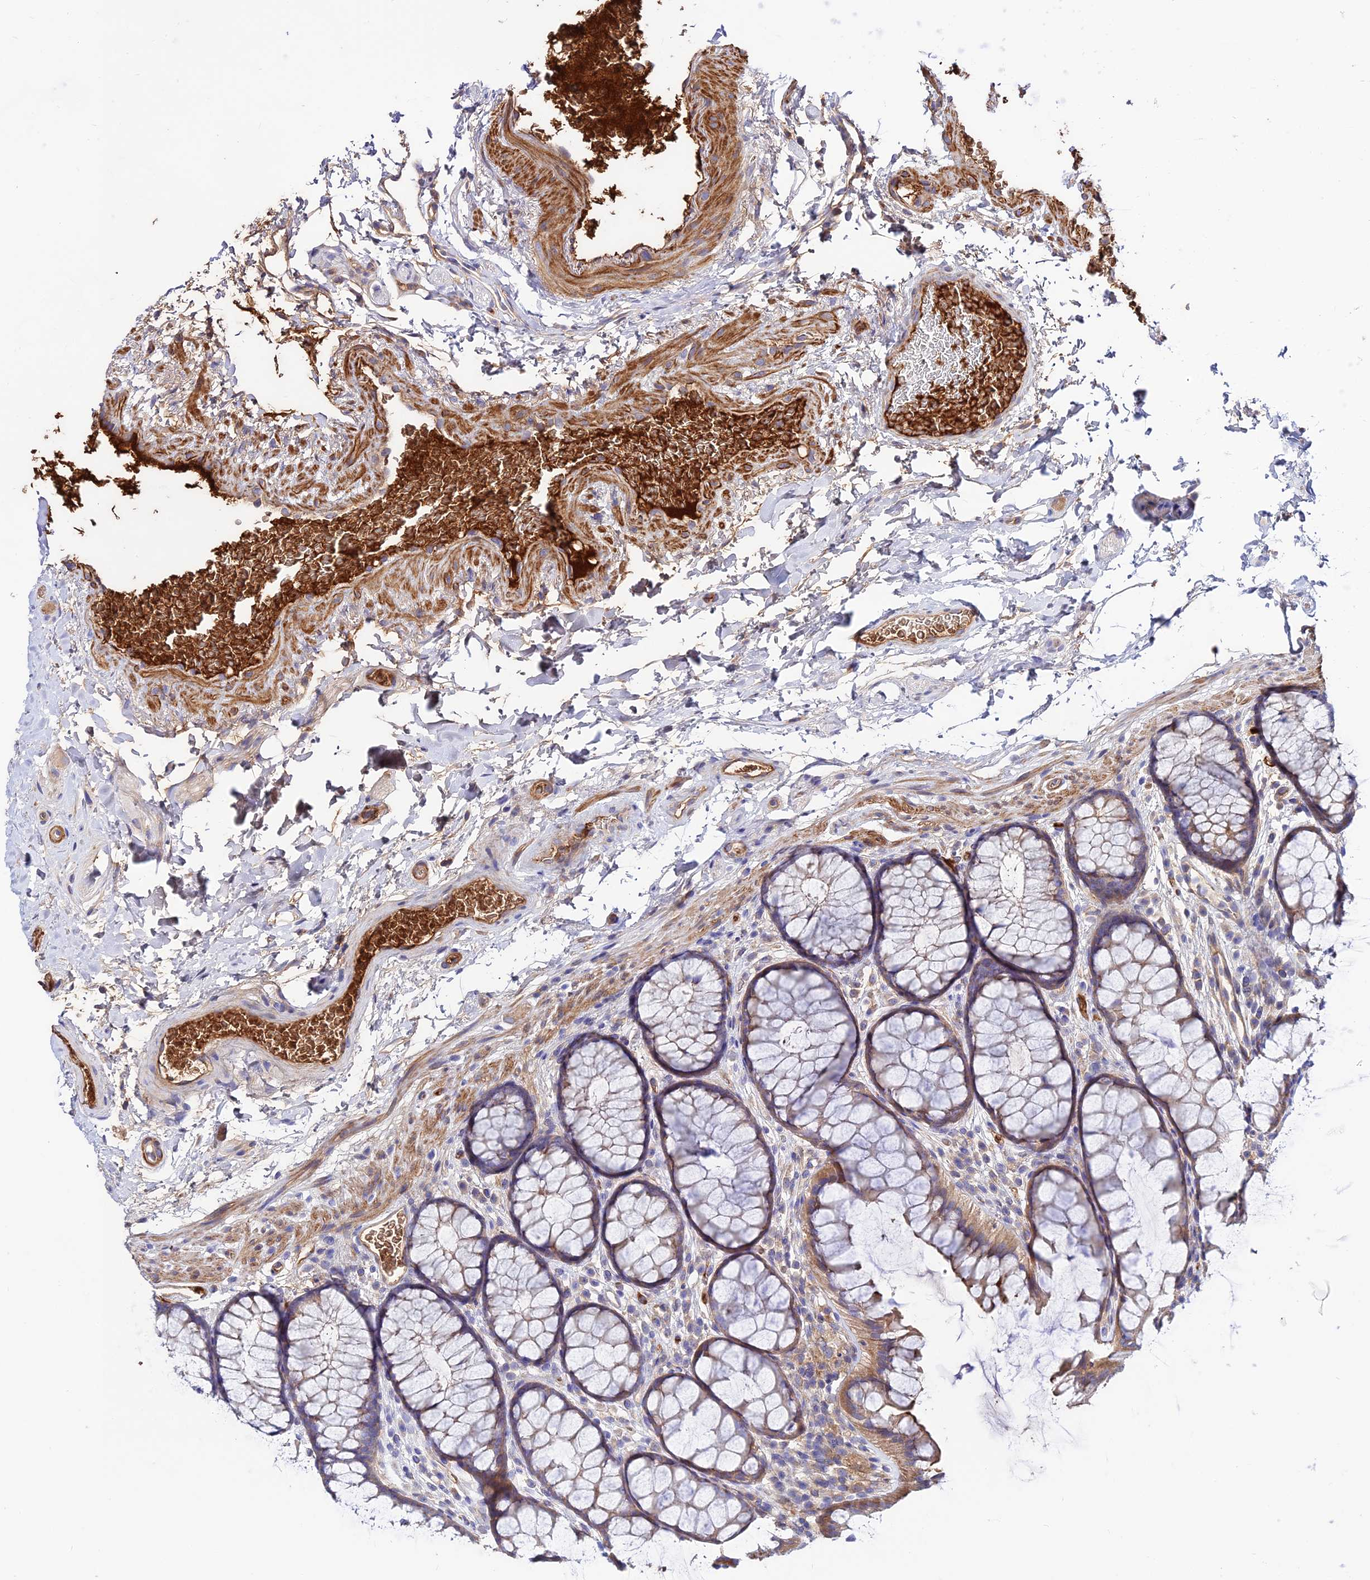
{"staining": {"intensity": "moderate", "quantity": ">75%", "location": "cytoplasmic/membranous"}, "tissue": "colon", "cell_type": "Endothelial cells", "image_type": "normal", "snomed": [{"axis": "morphology", "description": "Normal tissue, NOS"}, {"axis": "topography", "description": "Colon"}], "caption": "Unremarkable colon was stained to show a protein in brown. There is medium levels of moderate cytoplasmic/membranous expression in about >75% of endothelial cells. The protein is stained brown, and the nuclei are stained in blue (DAB IHC with brightfield microscopy, high magnification).", "gene": "PYM1", "patient": {"sex": "female", "age": 82}}